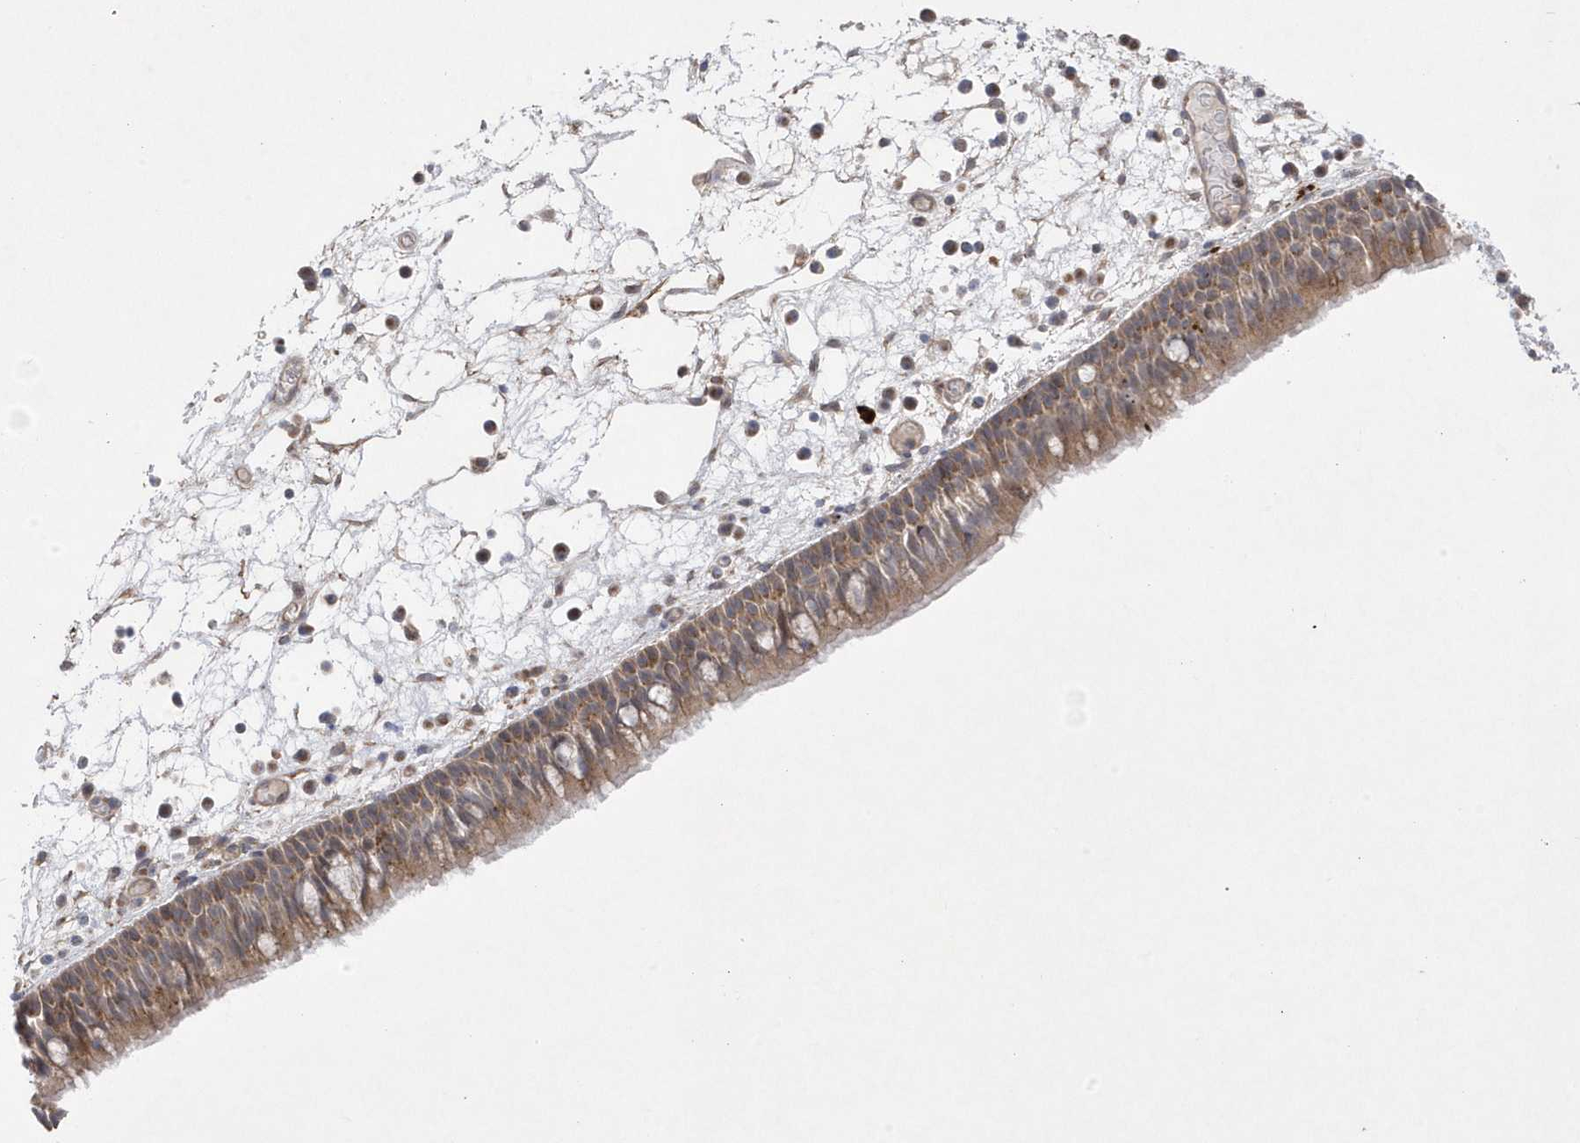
{"staining": {"intensity": "moderate", "quantity": ">75%", "location": "cytoplasmic/membranous"}, "tissue": "nasopharynx", "cell_type": "Respiratory epithelial cells", "image_type": "normal", "snomed": [{"axis": "morphology", "description": "Normal tissue, NOS"}, {"axis": "morphology", "description": "Inflammation, NOS"}, {"axis": "morphology", "description": "Malignant melanoma, Metastatic site"}, {"axis": "topography", "description": "Nasopharynx"}], "caption": "A brown stain shows moderate cytoplasmic/membranous staining of a protein in respiratory epithelial cells of benign human nasopharynx. (brown staining indicates protein expression, while blue staining denotes nuclei).", "gene": "ANAPC1", "patient": {"sex": "male", "age": 70}}